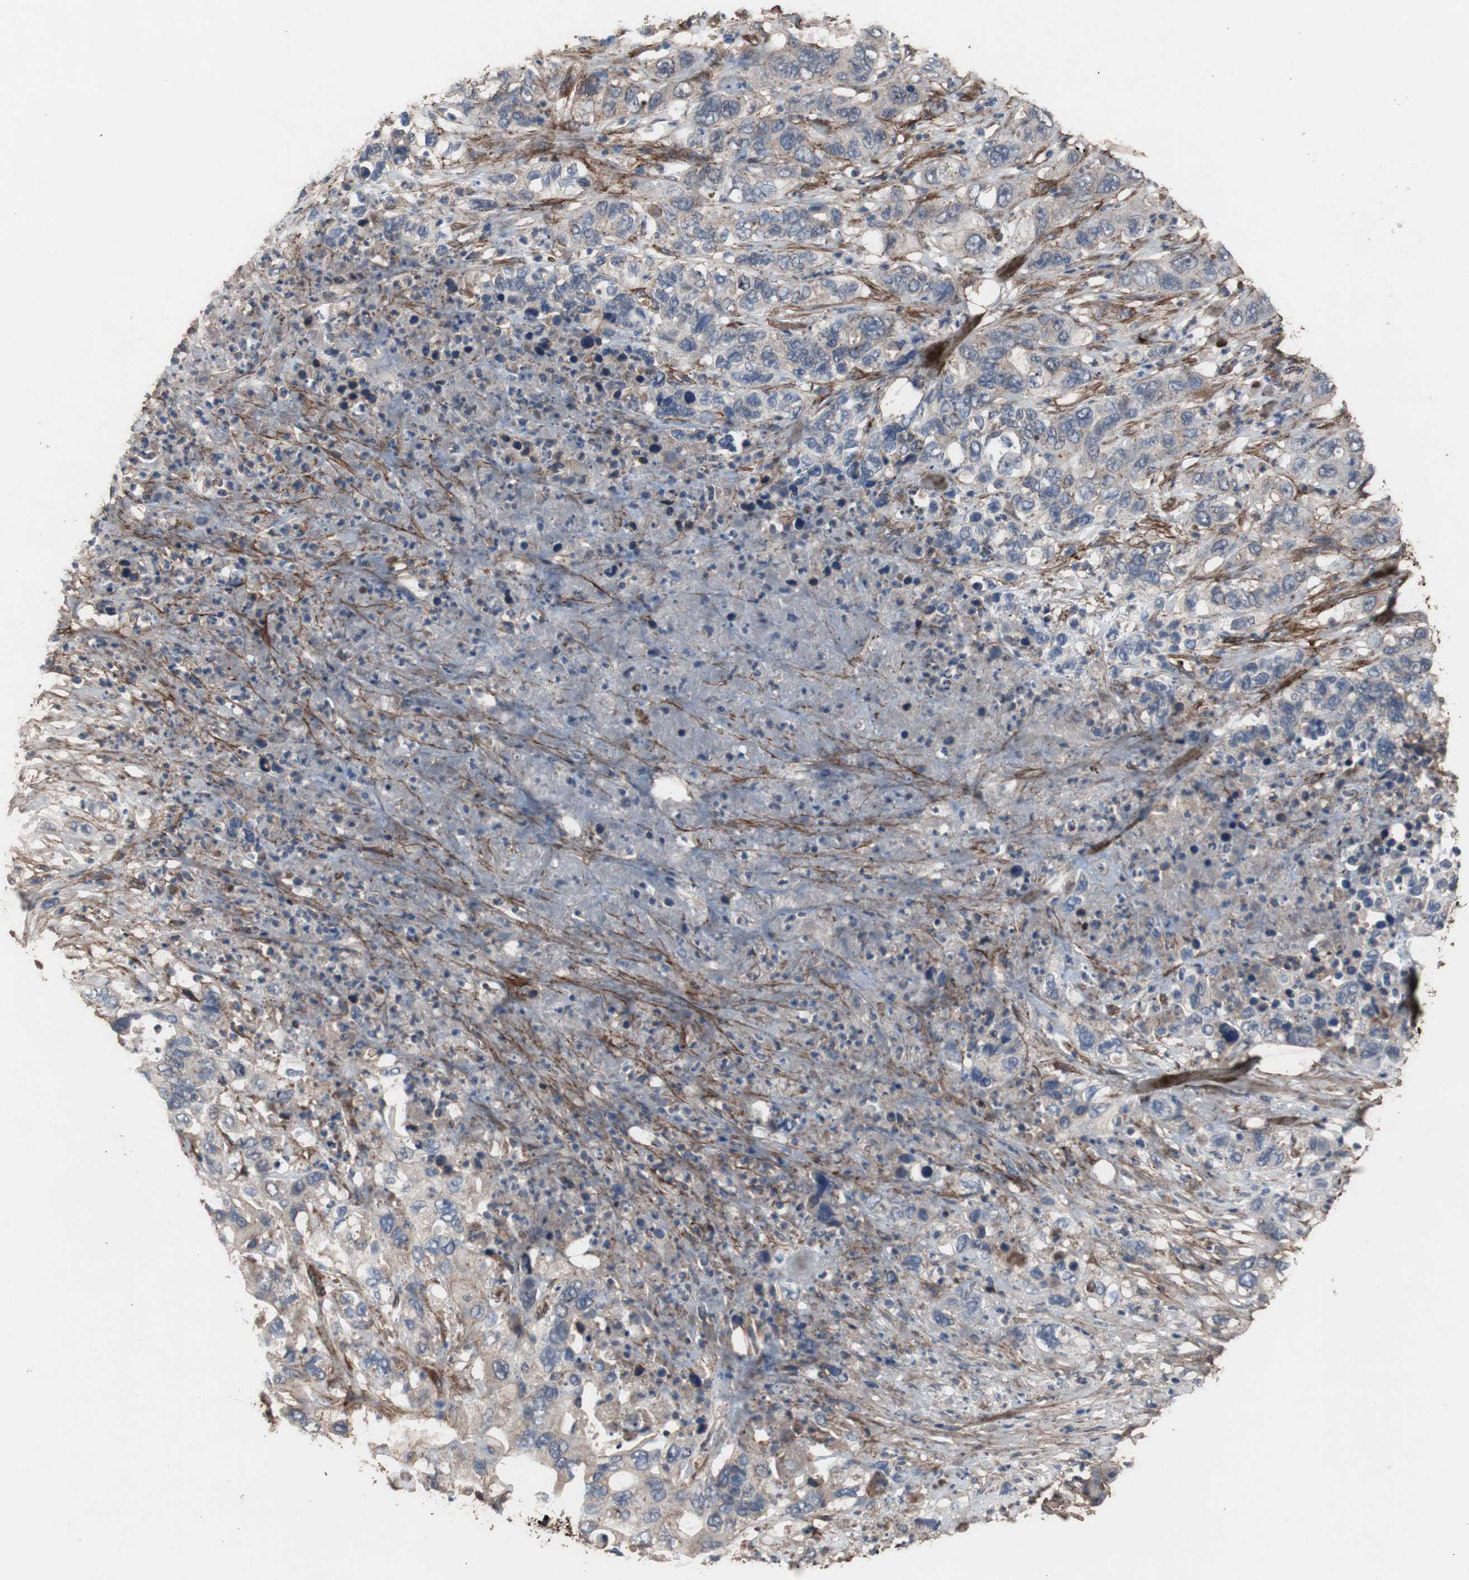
{"staining": {"intensity": "weak", "quantity": "25%-75%", "location": "cytoplasmic/membranous"}, "tissue": "pancreatic cancer", "cell_type": "Tumor cells", "image_type": "cancer", "snomed": [{"axis": "morphology", "description": "Adenocarcinoma, NOS"}, {"axis": "topography", "description": "Pancreas"}], "caption": "Pancreatic cancer (adenocarcinoma) was stained to show a protein in brown. There is low levels of weak cytoplasmic/membranous staining in approximately 25%-75% of tumor cells.", "gene": "COL6A2", "patient": {"sex": "female", "age": 71}}